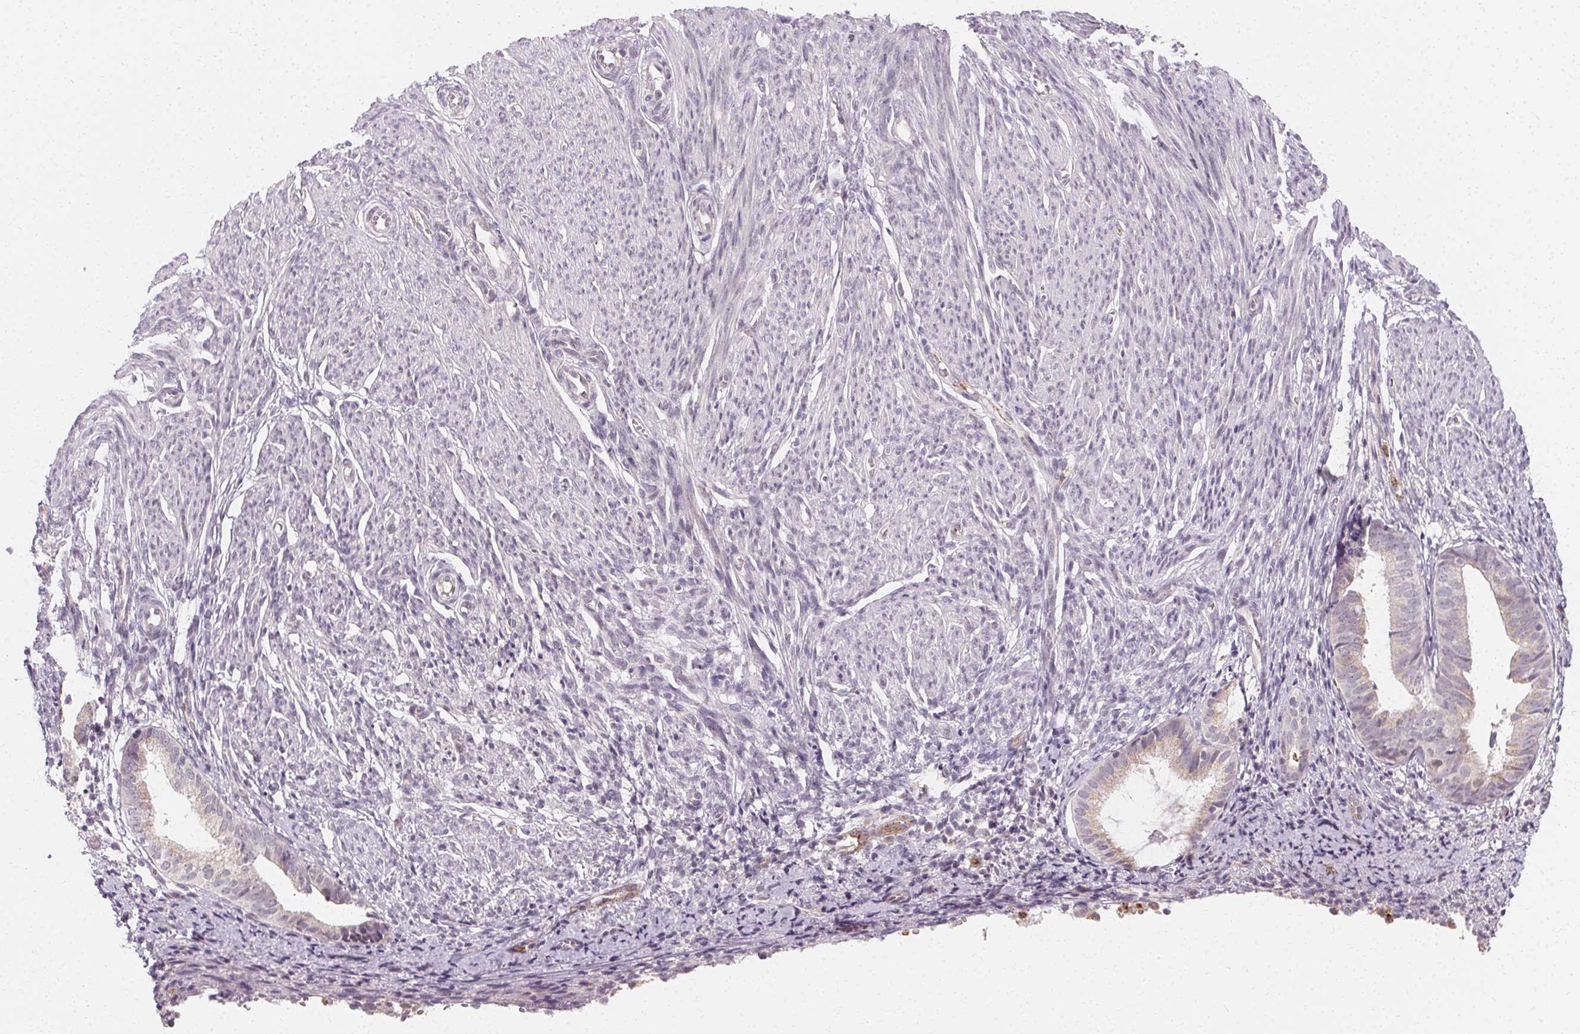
{"staining": {"intensity": "negative", "quantity": "none", "location": "none"}, "tissue": "endometrium", "cell_type": "Cells in endometrial stroma", "image_type": "normal", "snomed": [{"axis": "morphology", "description": "Normal tissue, NOS"}, {"axis": "topography", "description": "Endometrium"}], "caption": "This image is of unremarkable endometrium stained with immunohistochemistry to label a protein in brown with the nuclei are counter-stained blue. There is no staining in cells in endometrial stroma. Brightfield microscopy of immunohistochemistry stained with DAB (3,3'-diaminobenzidine) (brown) and hematoxylin (blue), captured at high magnification.", "gene": "CLCNKA", "patient": {"sex": "female", "age": 50}}